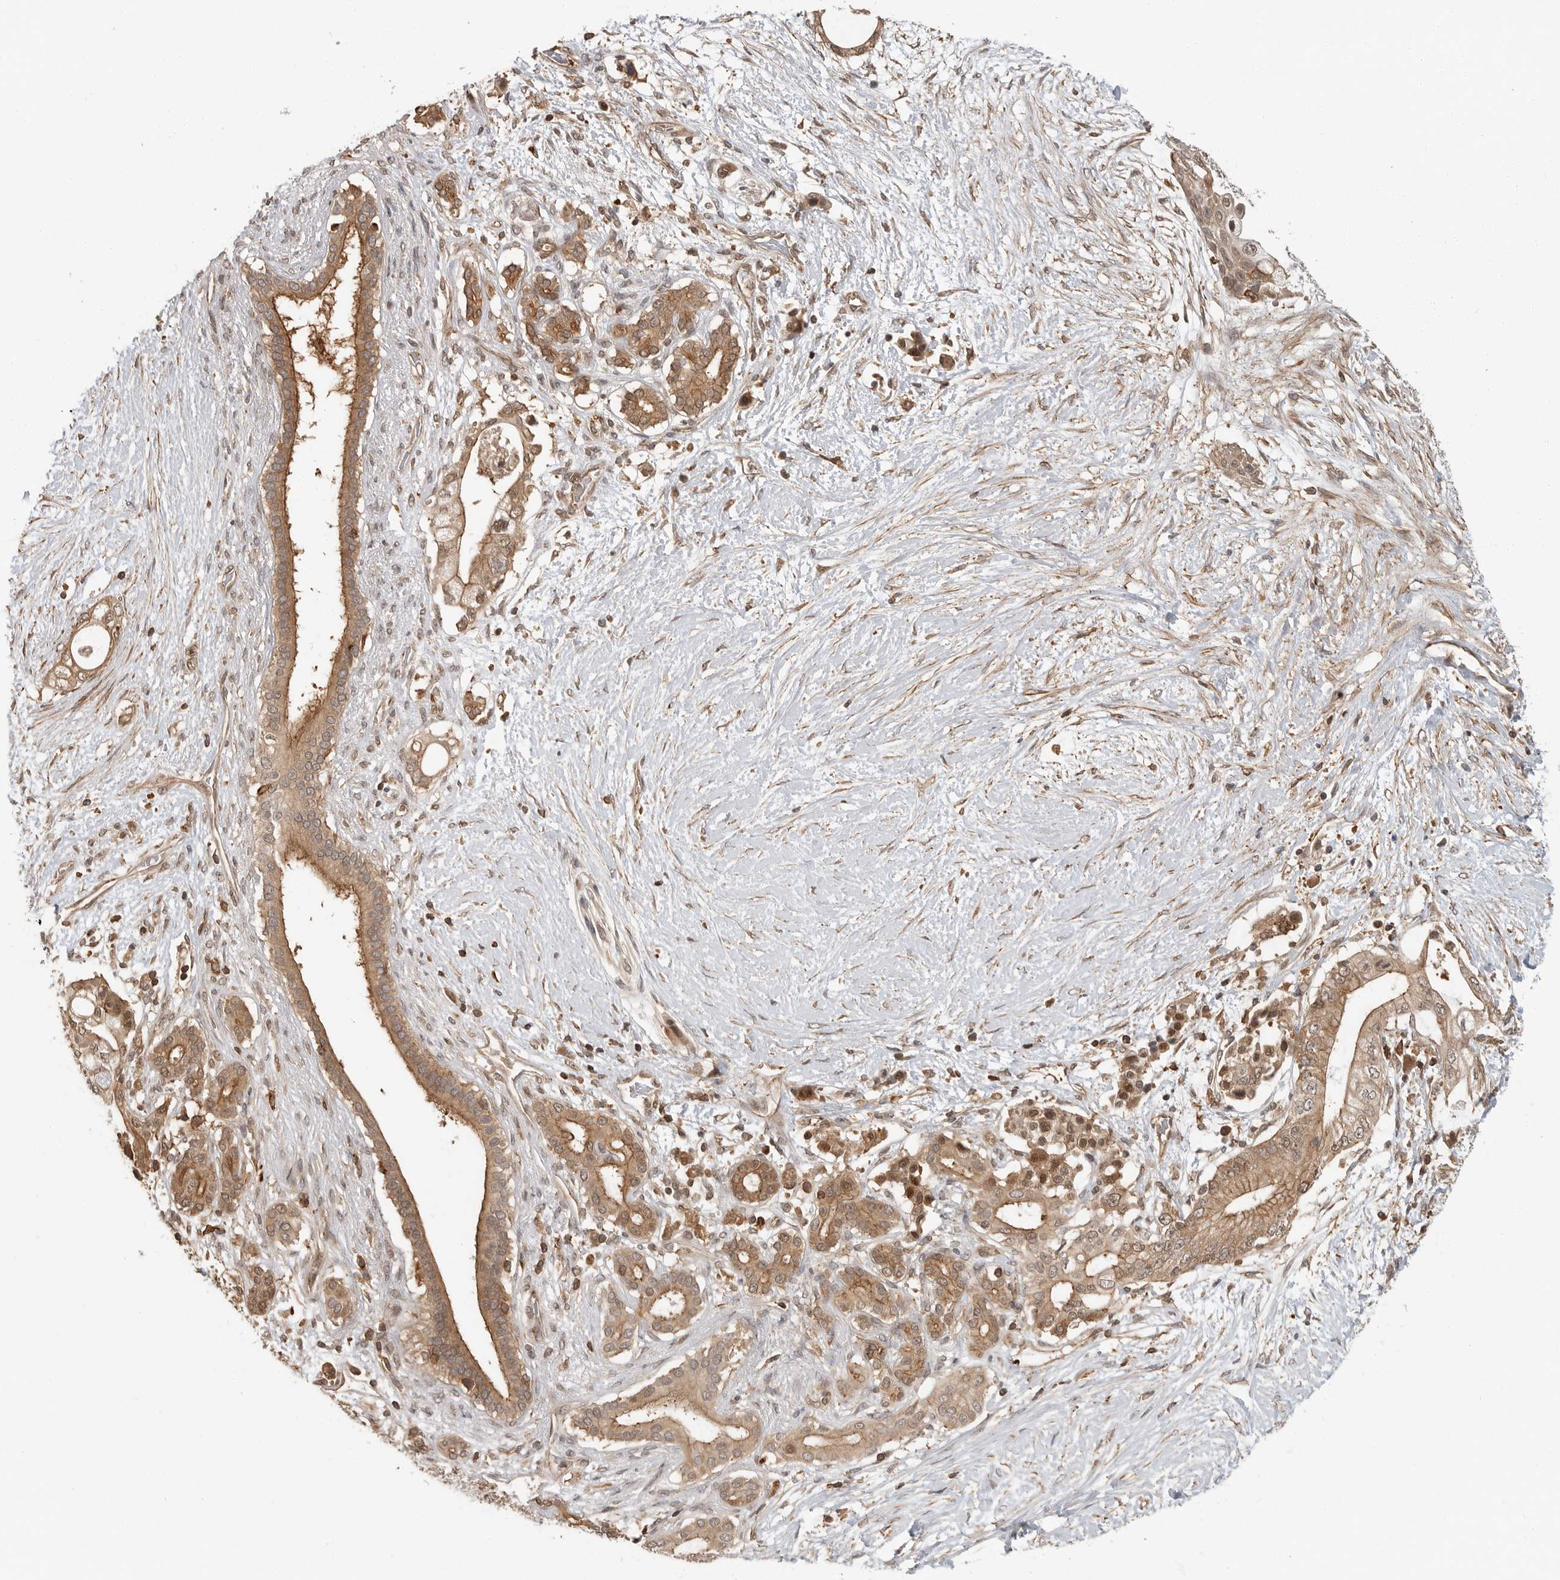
{"staining": {"intensity": "moderate", "quantity": ">75%", "location": "cytoplasmic/membranous,nuclear"}, "tissue": "pancreatic cancer", "cell_type": "Tumor cells", "image_type": "cancer", "snomed": [{"axis": "morphology", "description": "Adenocarcinoma, NOS"}, {"axis": "topography", "description": "Pancreas"}], "caption": "Immunohistochemistry of human pancreatic cancer (adenocarcinoma) exhibits medium levels of moderate cytoplasmic/membranous and nuclear positivity in approximately >75% of tumor cells. Using DAB (brown) and hematoxylin (blue) stains, captured at high magnification using brightfield microscopy.", "gene": "ERN1", "patient": {"sex": "male", "age": 53}}